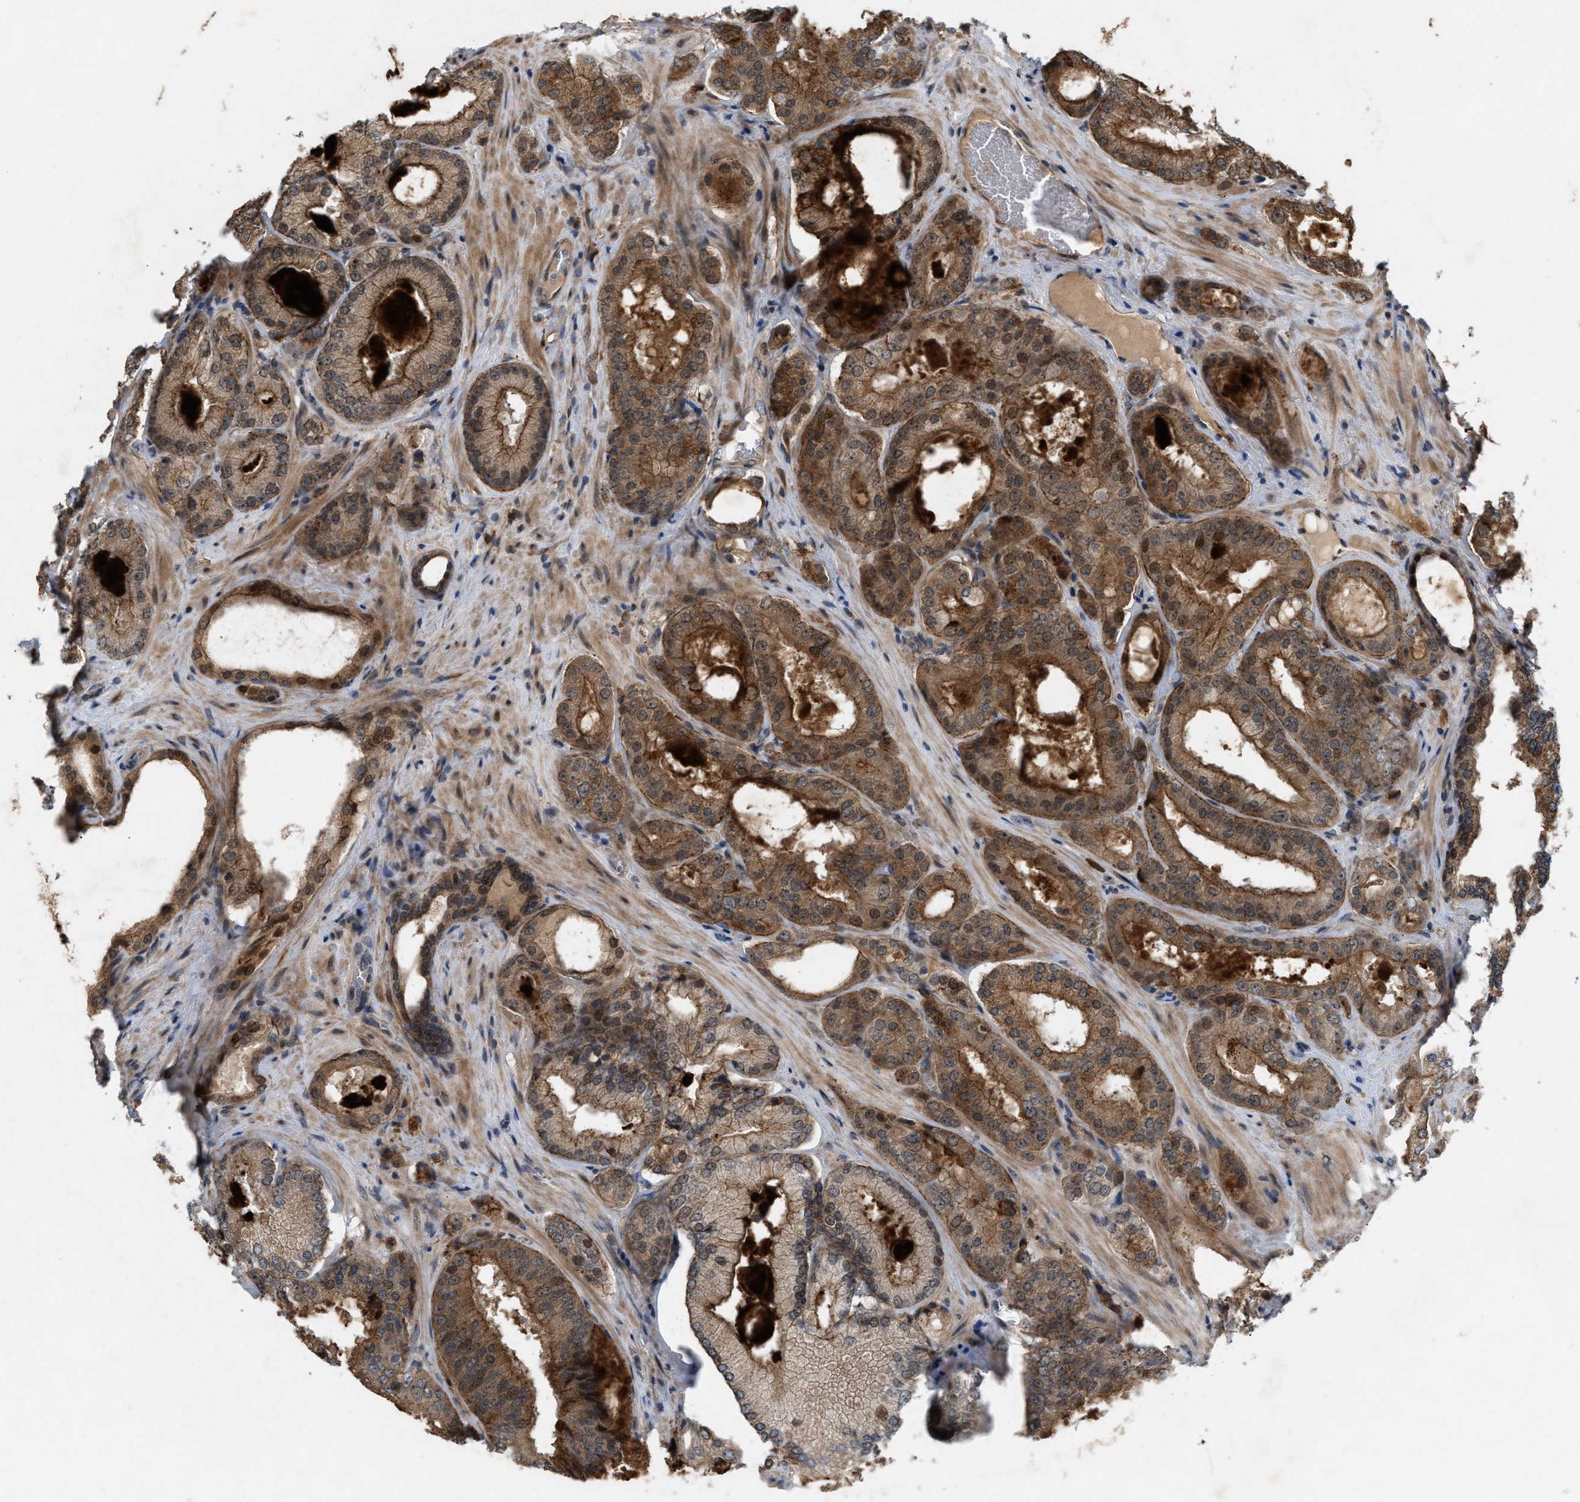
{"staining": {"intensity": "moderate", "quantity": ">75%", "location": "cytoplasmic/membranous,nuclear"}, "tissue": "prostate cancer", "cell_type": "Tumor cells", "image_type": "cancer", "snomed": [{"axis": "morphology", "description": "Adenocarcinoma, Low grade"}, {"axis": "topography", "description": "Prostate"}], "caption": "Immunohistochemistry (IHC) (DAB (3,3'-diaminobenzidine)) staining of prostate cancer demonstrates moderate cytoplasmic/membranous and nuclear protein expression in approximately >75% of tumor cells. (DAB (3,3'-diaminobenzidine) IHC with brightfield microscopy, high magnification).", "gene": "MFSD6", "patient": {"sex": "male", "age": 65}}